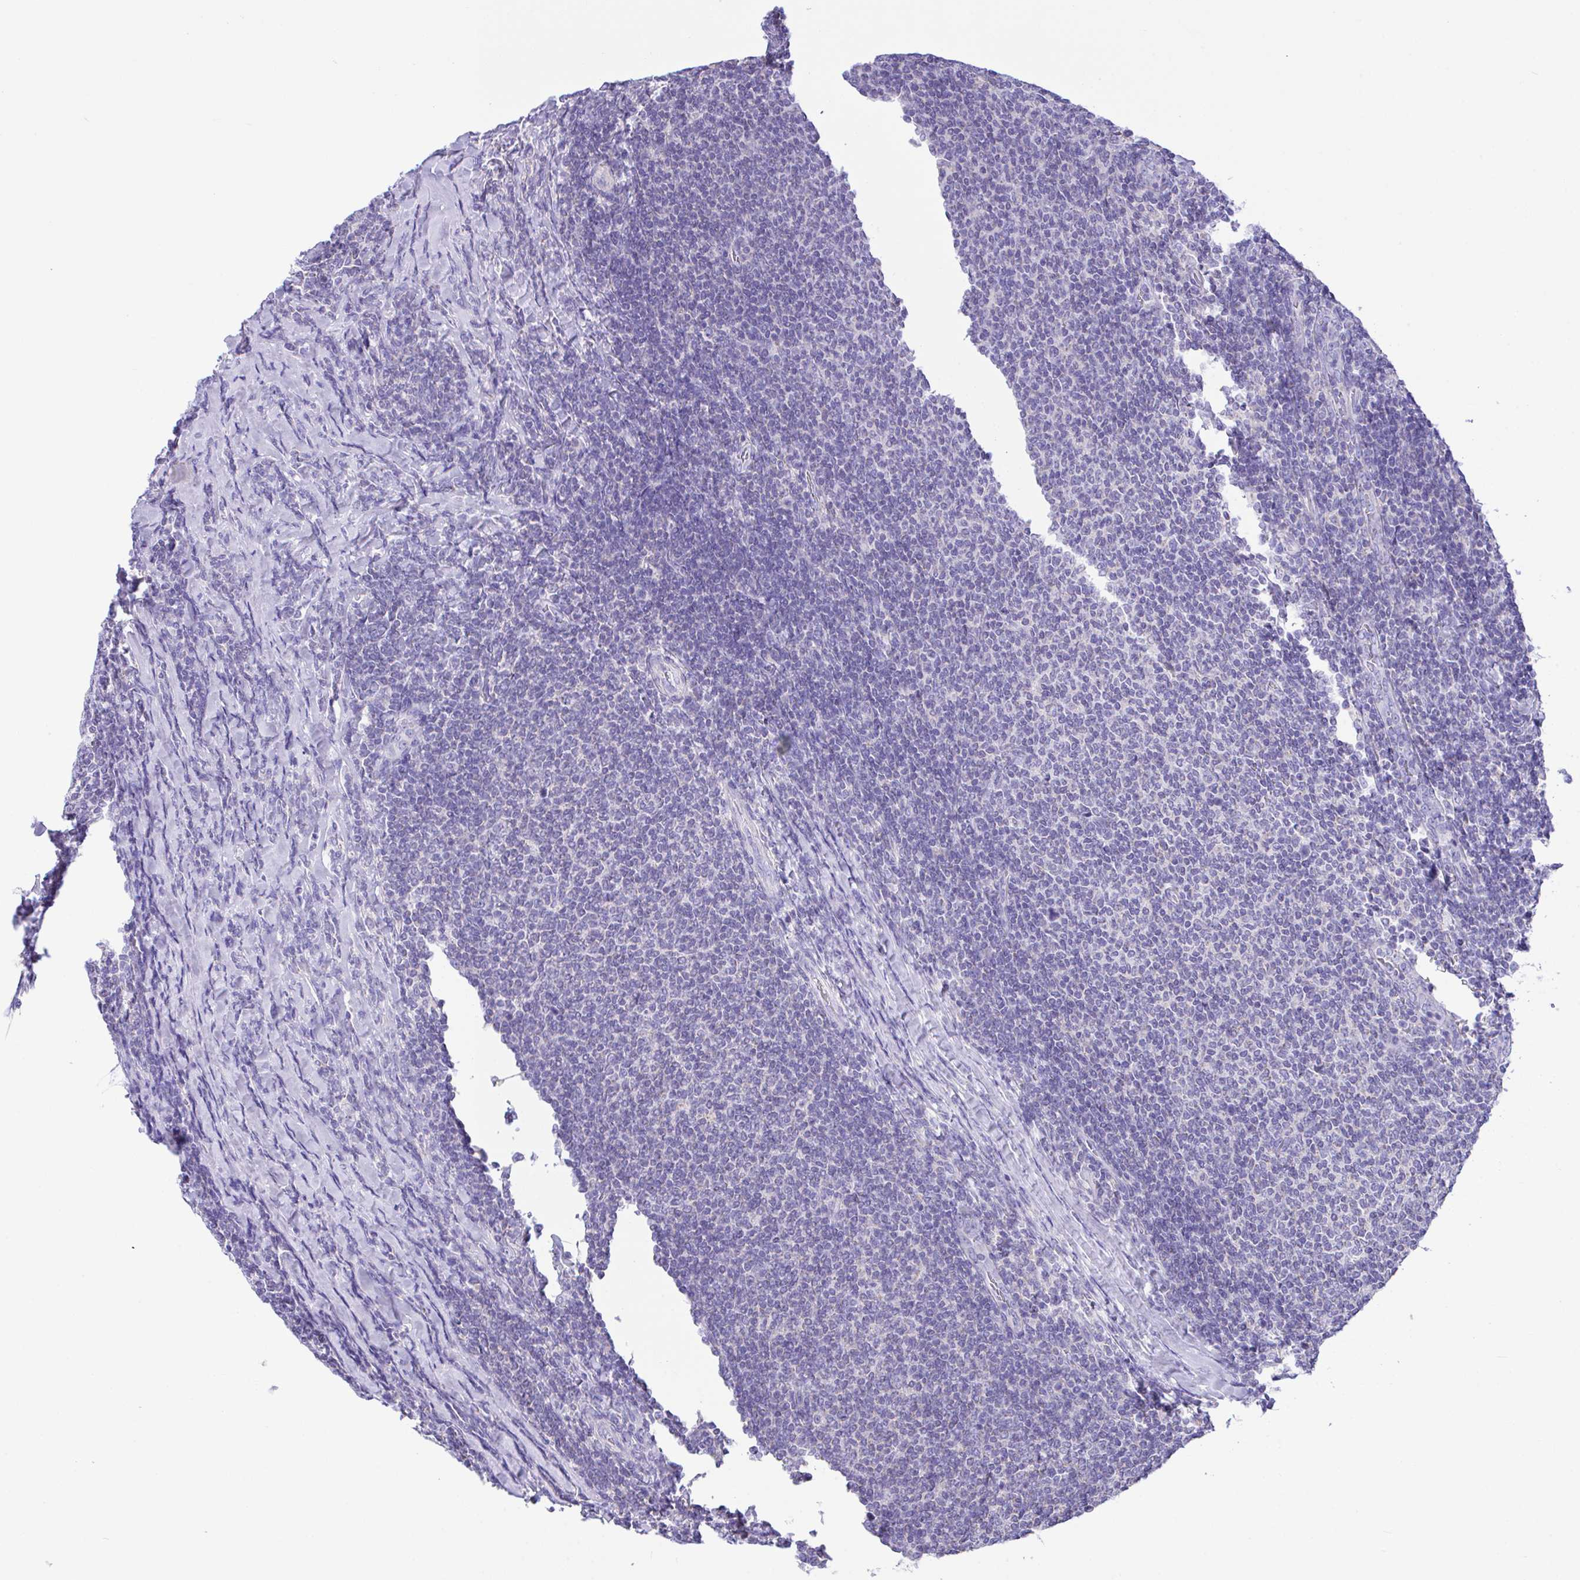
{"staining": {"intensity": "negative", "quantity": "none", "location": "none"}, "tissue": "lymphoma", "cell_type": "Tumor cells", "image_type": "cancer", "snomed": [{"axis": "morphology", "description": "Malignant lymphoma, non-Hodgkin's type, Low grade"}, {"axis": "topography", "description": "Lymph node"}], "caption": "Immunohistochemistry (IHC) image of lymphoma stained for a protein (brown), which shows no staining in tumor cells.", "gene": "NLRP8", "patient": {"sex": "male", "age": 52}}